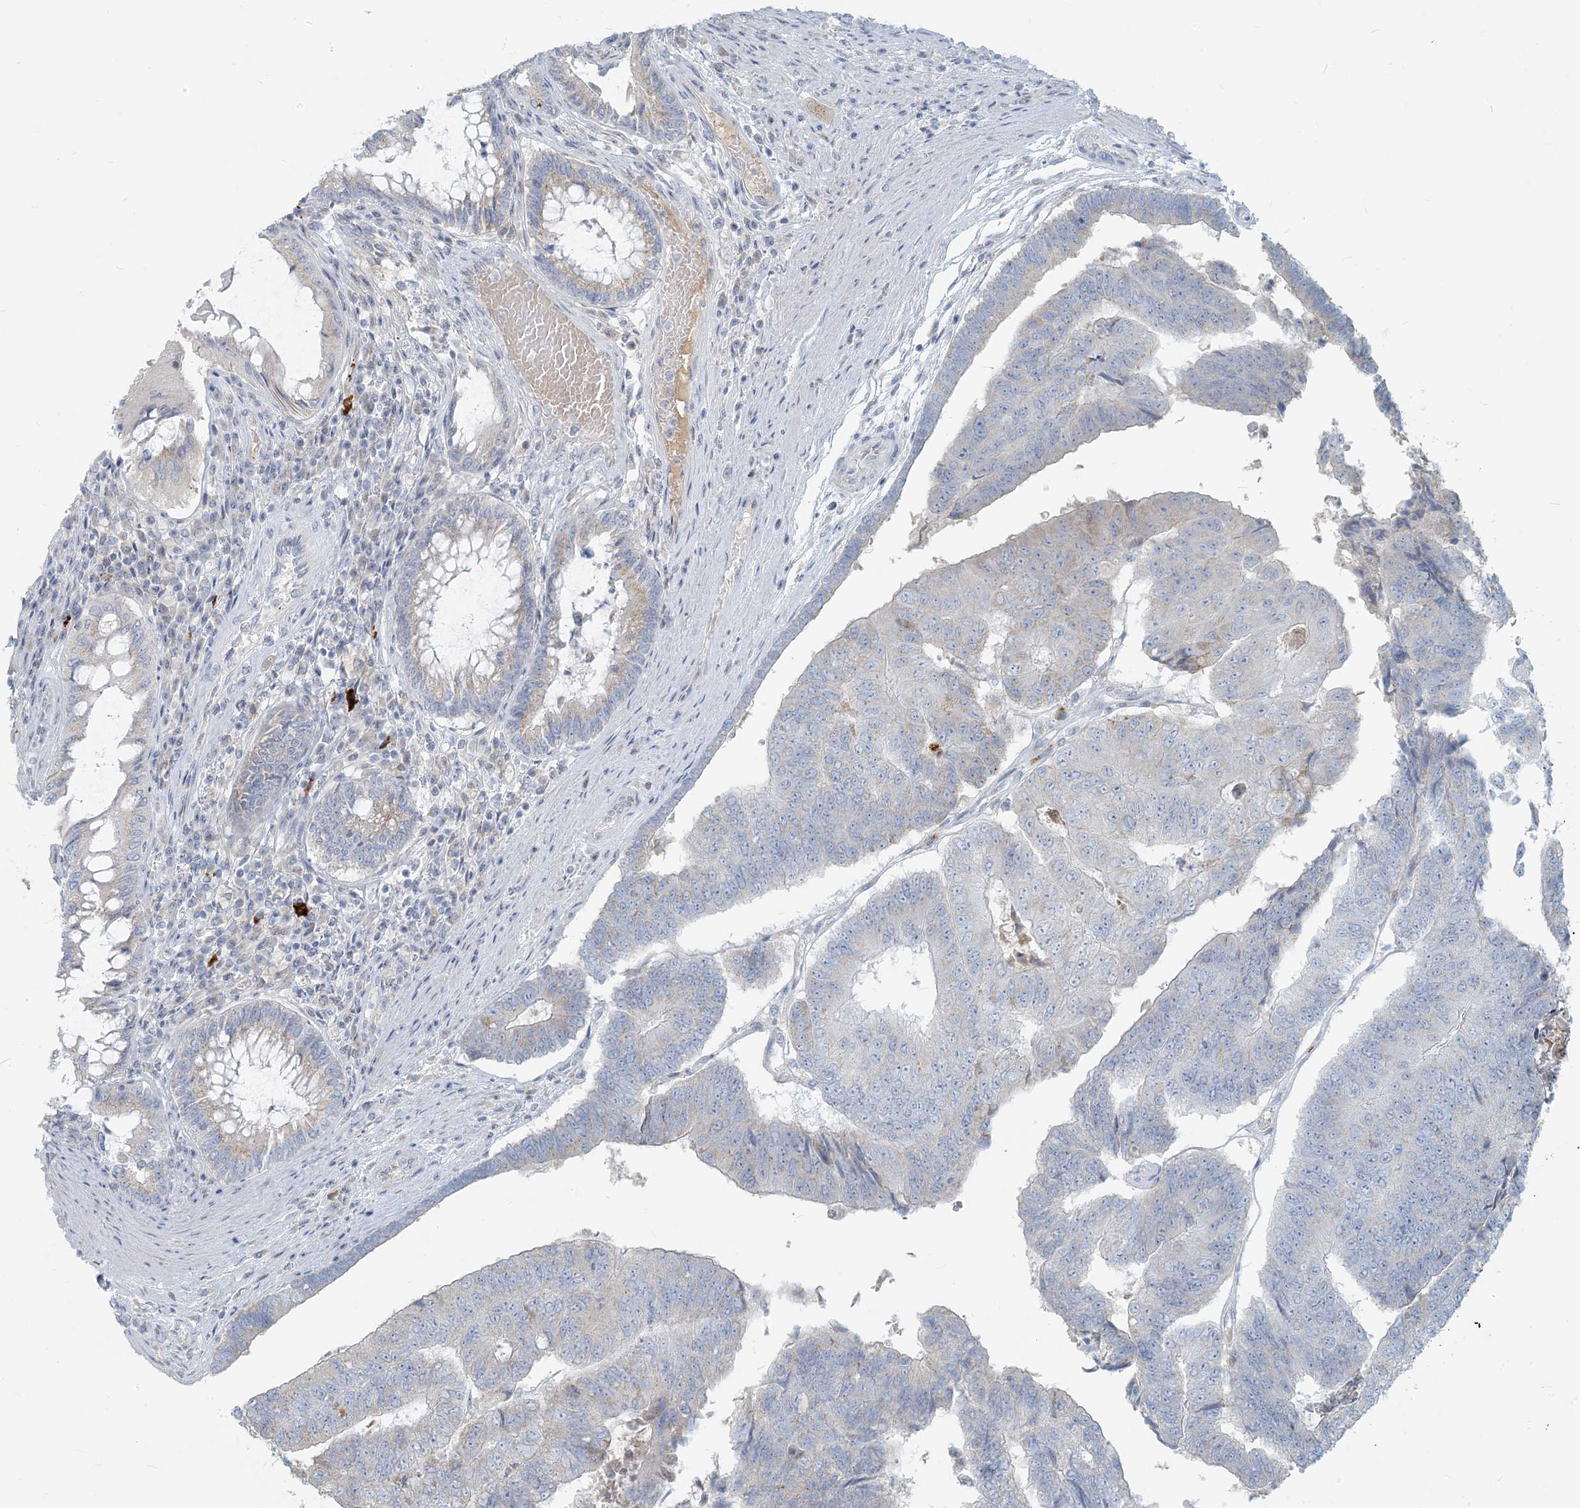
{"staining": {"intensity": "negative", "quantity": "none", "location": "none"}, "tissue": "colorectal cancer", "cell_type": "Tumor cells", "image_type": "cancer", "snomed": [{"axis": "morphology", "description": "Adenocarcinoma, NOS"}, {"axis": "topography", "description": "Colon"}], "caption": "There is no significant staining in tumor cells of adenocarcinoma (colorectal).", "gene": "SCML1", "patient": {"sex": "female", "age": 67}}